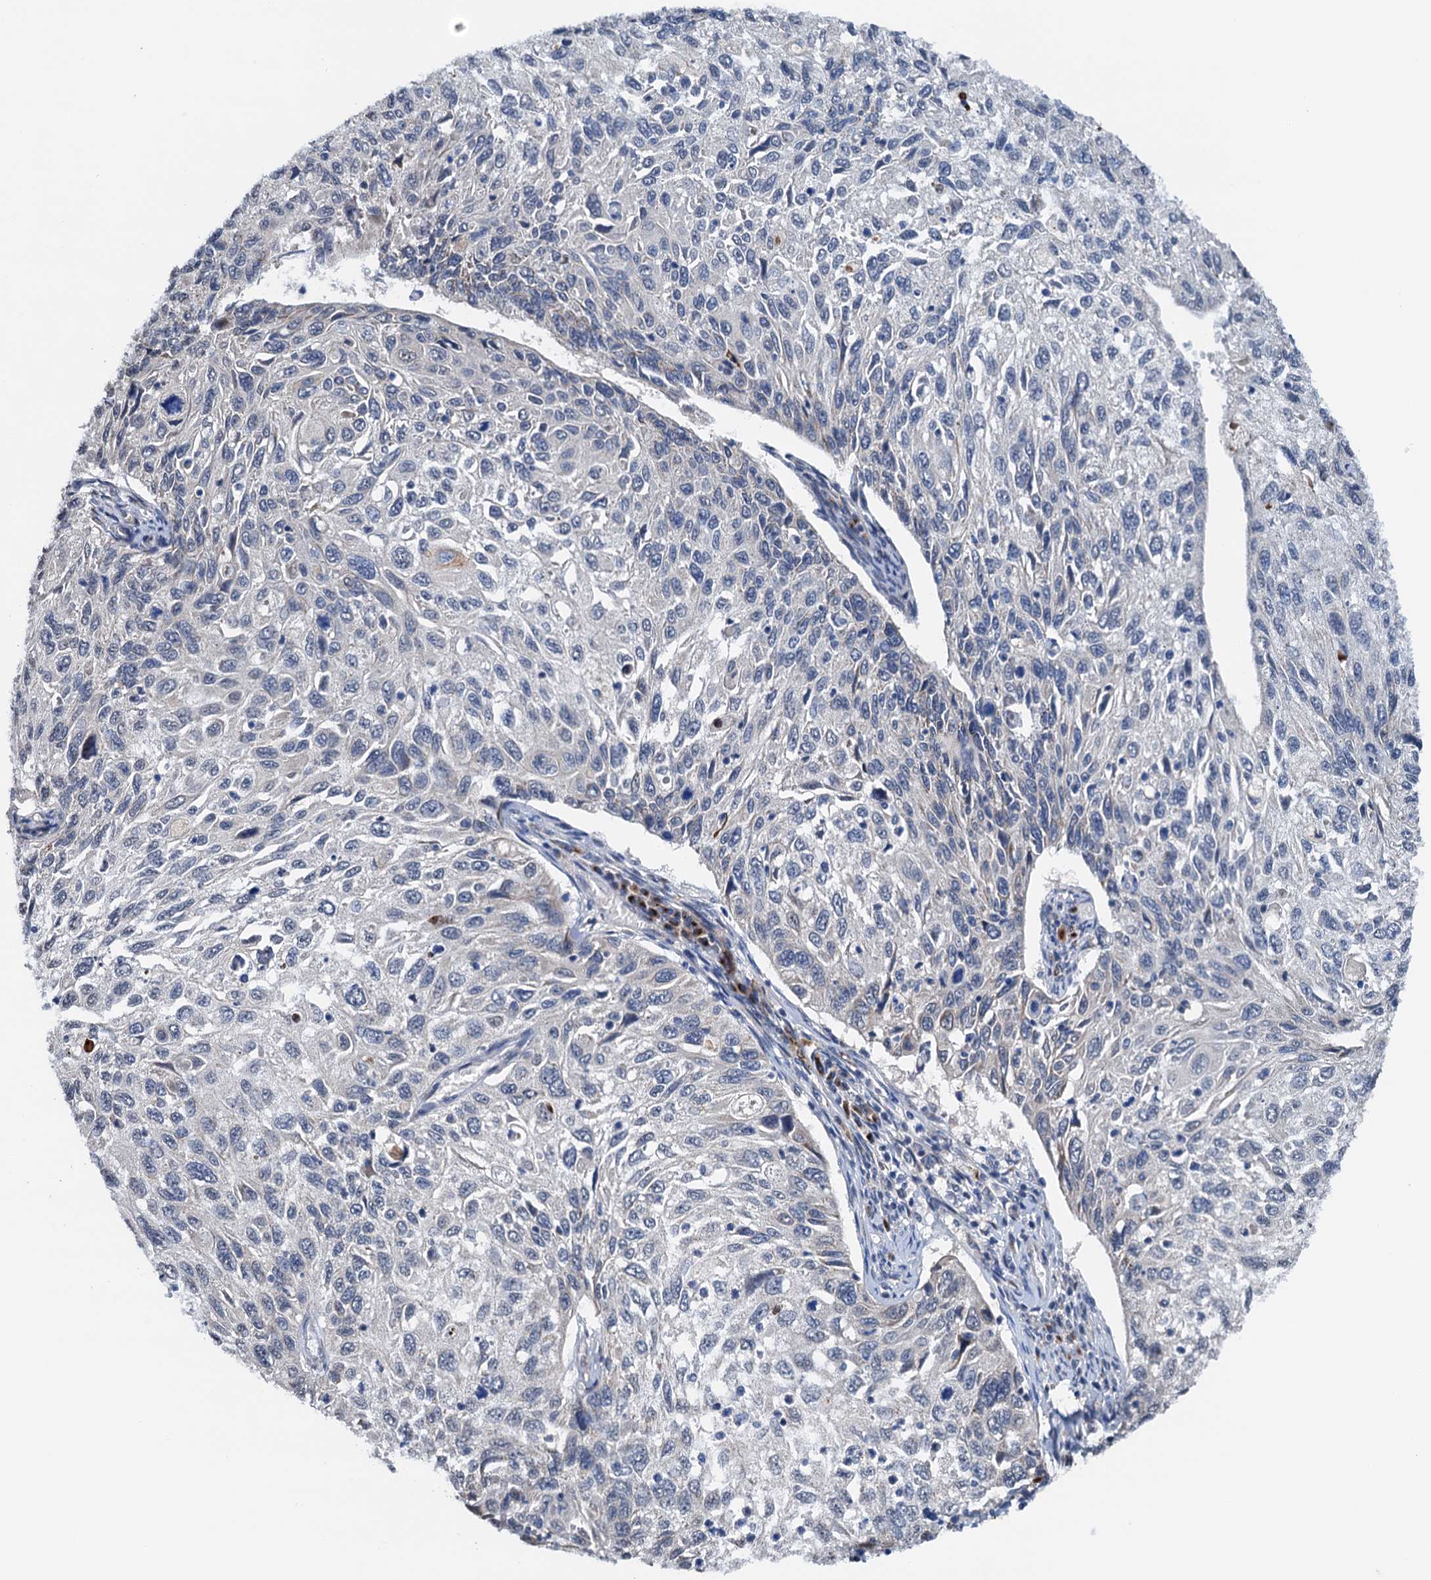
{"staining": {"intensity": "negative", "quantity": "none", "location": "none"}, "tissue": "cervical cancer", "cell_type": "Tumor cells", "image_type": "cancer", "snomed": [{"axis": "morphology", "description": "Squamous cell carcinoma, NOS"}, {"axis": "topography", "description": "Cervix"}], "caption": "Immunohistochemical staining of squamous cell carcinoma (cervical) shows no significant staining in tumor cells.", "gene": "SHLD1", "patient": {"sex": "female", "age": 70}}